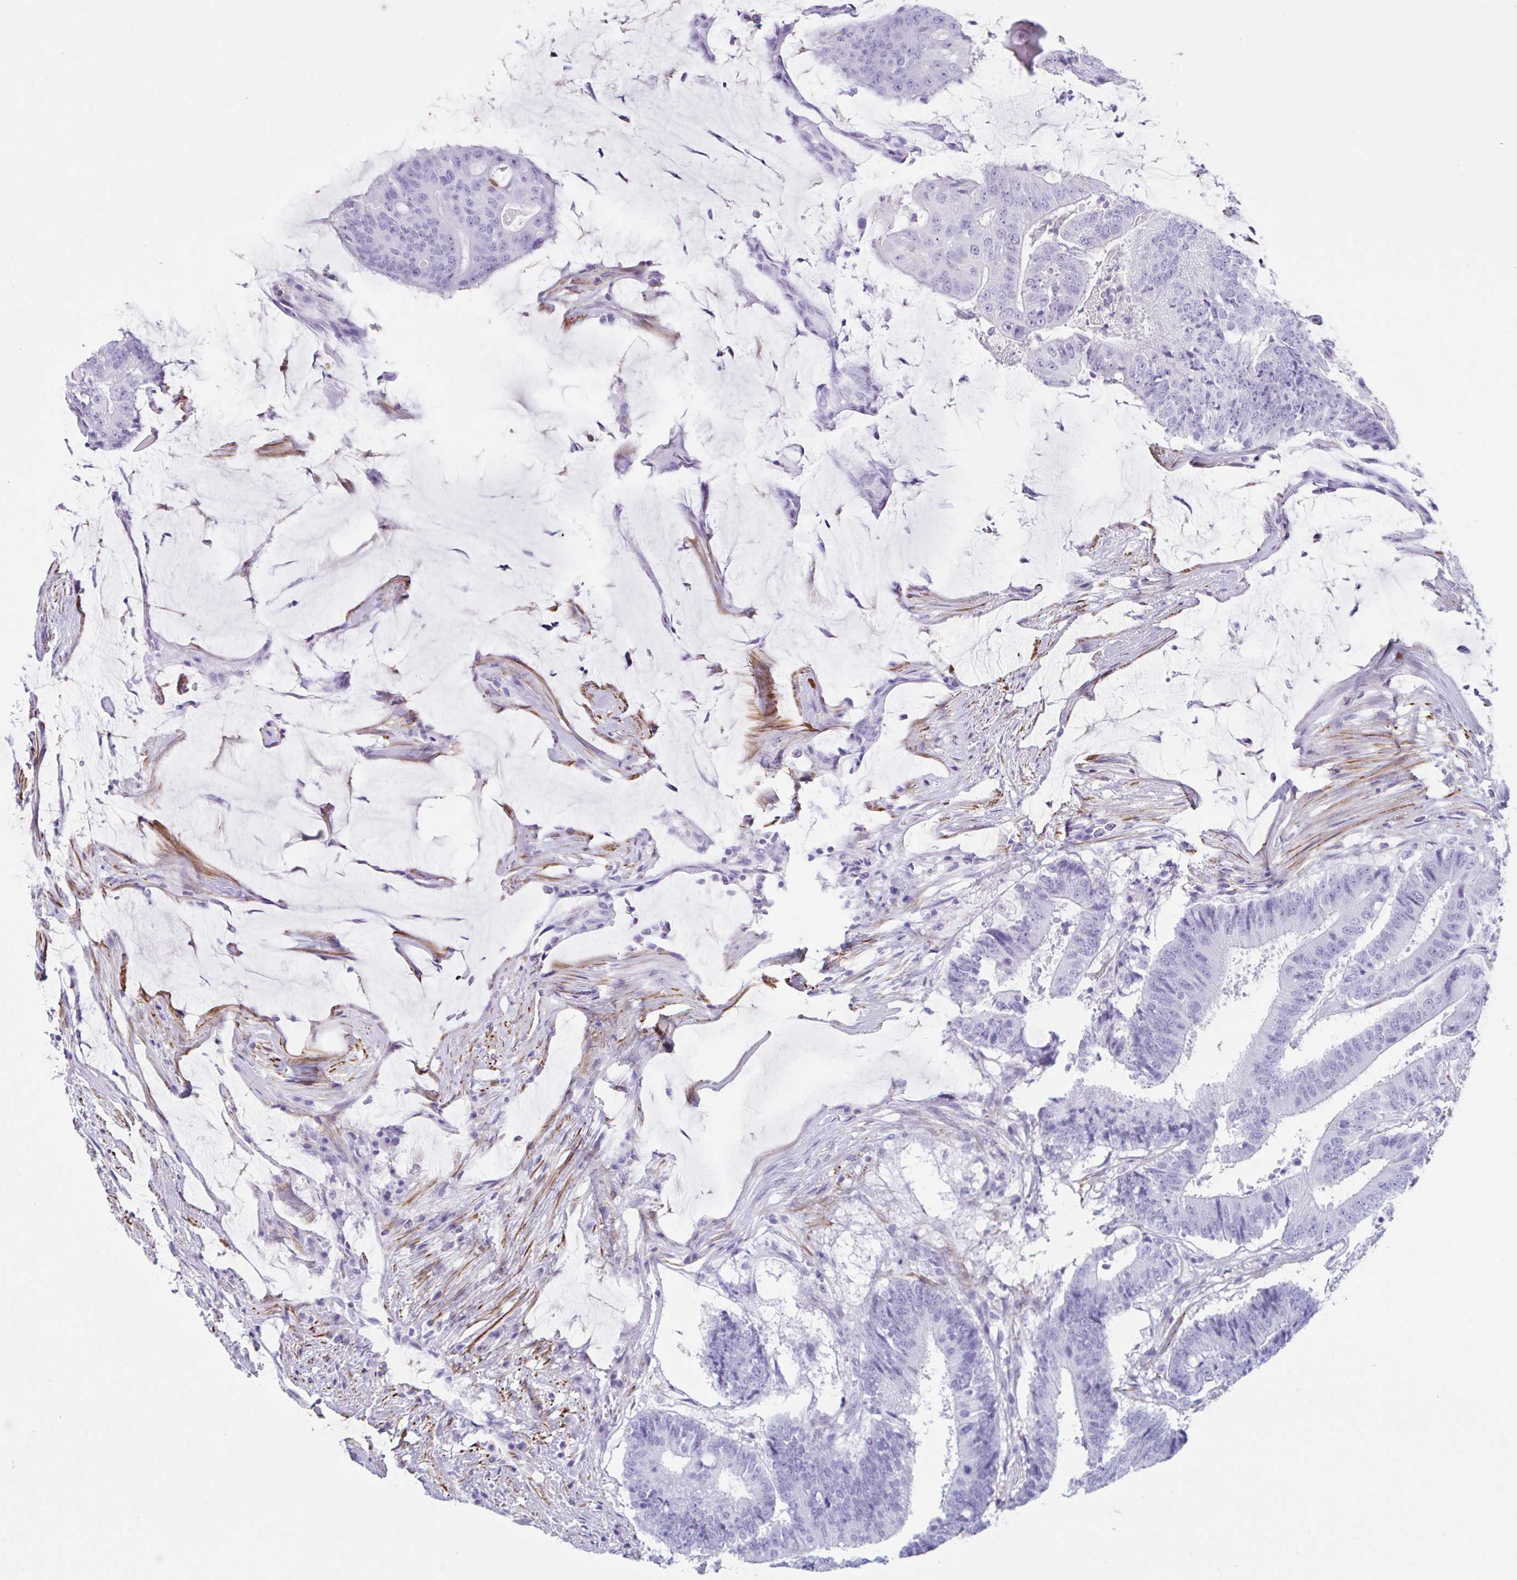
{"staining": {"intensity": "negative", "quantity": "none", "location": "none"}, "tissue": "colorectal cancer", "cell_type": "Tumor cells", "image_type": "cancer", "snomed": [{"axis": "morphology", "description": "Adenocarcinoma, NOS"}, {"axis": "topography", "description": "Colon"}], "caption": "The photomicrograph displays no staining of tumor cells in colorectal adenocarcinoma.", "gene": "TAS2R41", "patient": {"sex": "female", "age": 43}}